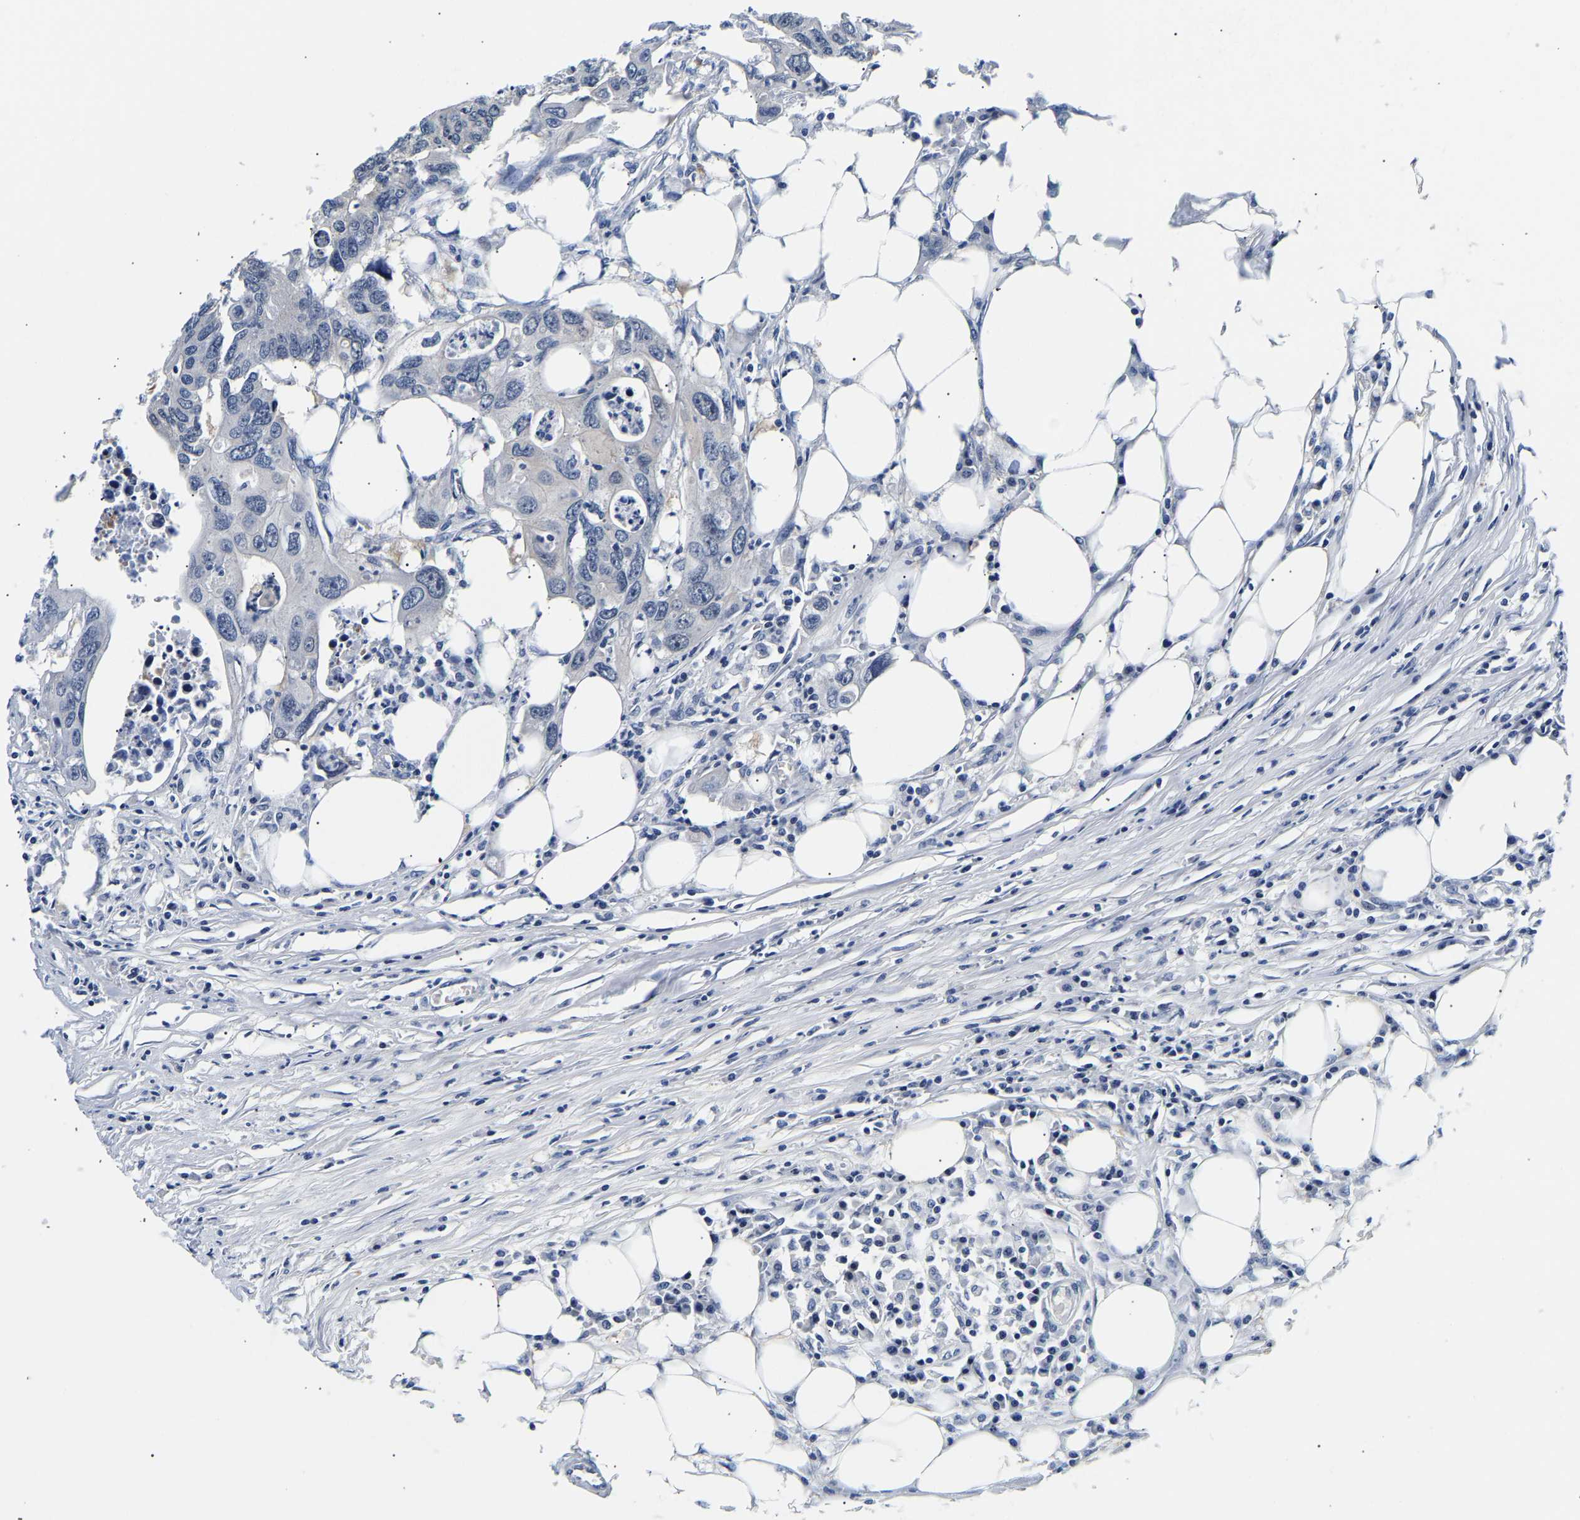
{"staining": {"intensity": "negative", "quantity": "none", "location": "none"}, "tissue": "colorectal cancer", "cell_type": "Tumor cells", "image_type": "cancer", "snomed": [{"axis": "morphology", "description": "Adenocarcinoma, NOS"}, {"axis": "topography", "description": "Colon"}], "caption": "The image reveals no significant positivity in tumor cells of adenocarcinoma (colorectal).", "gene": "UCHL3", "patient": {"sex": "male", "age": 71}}